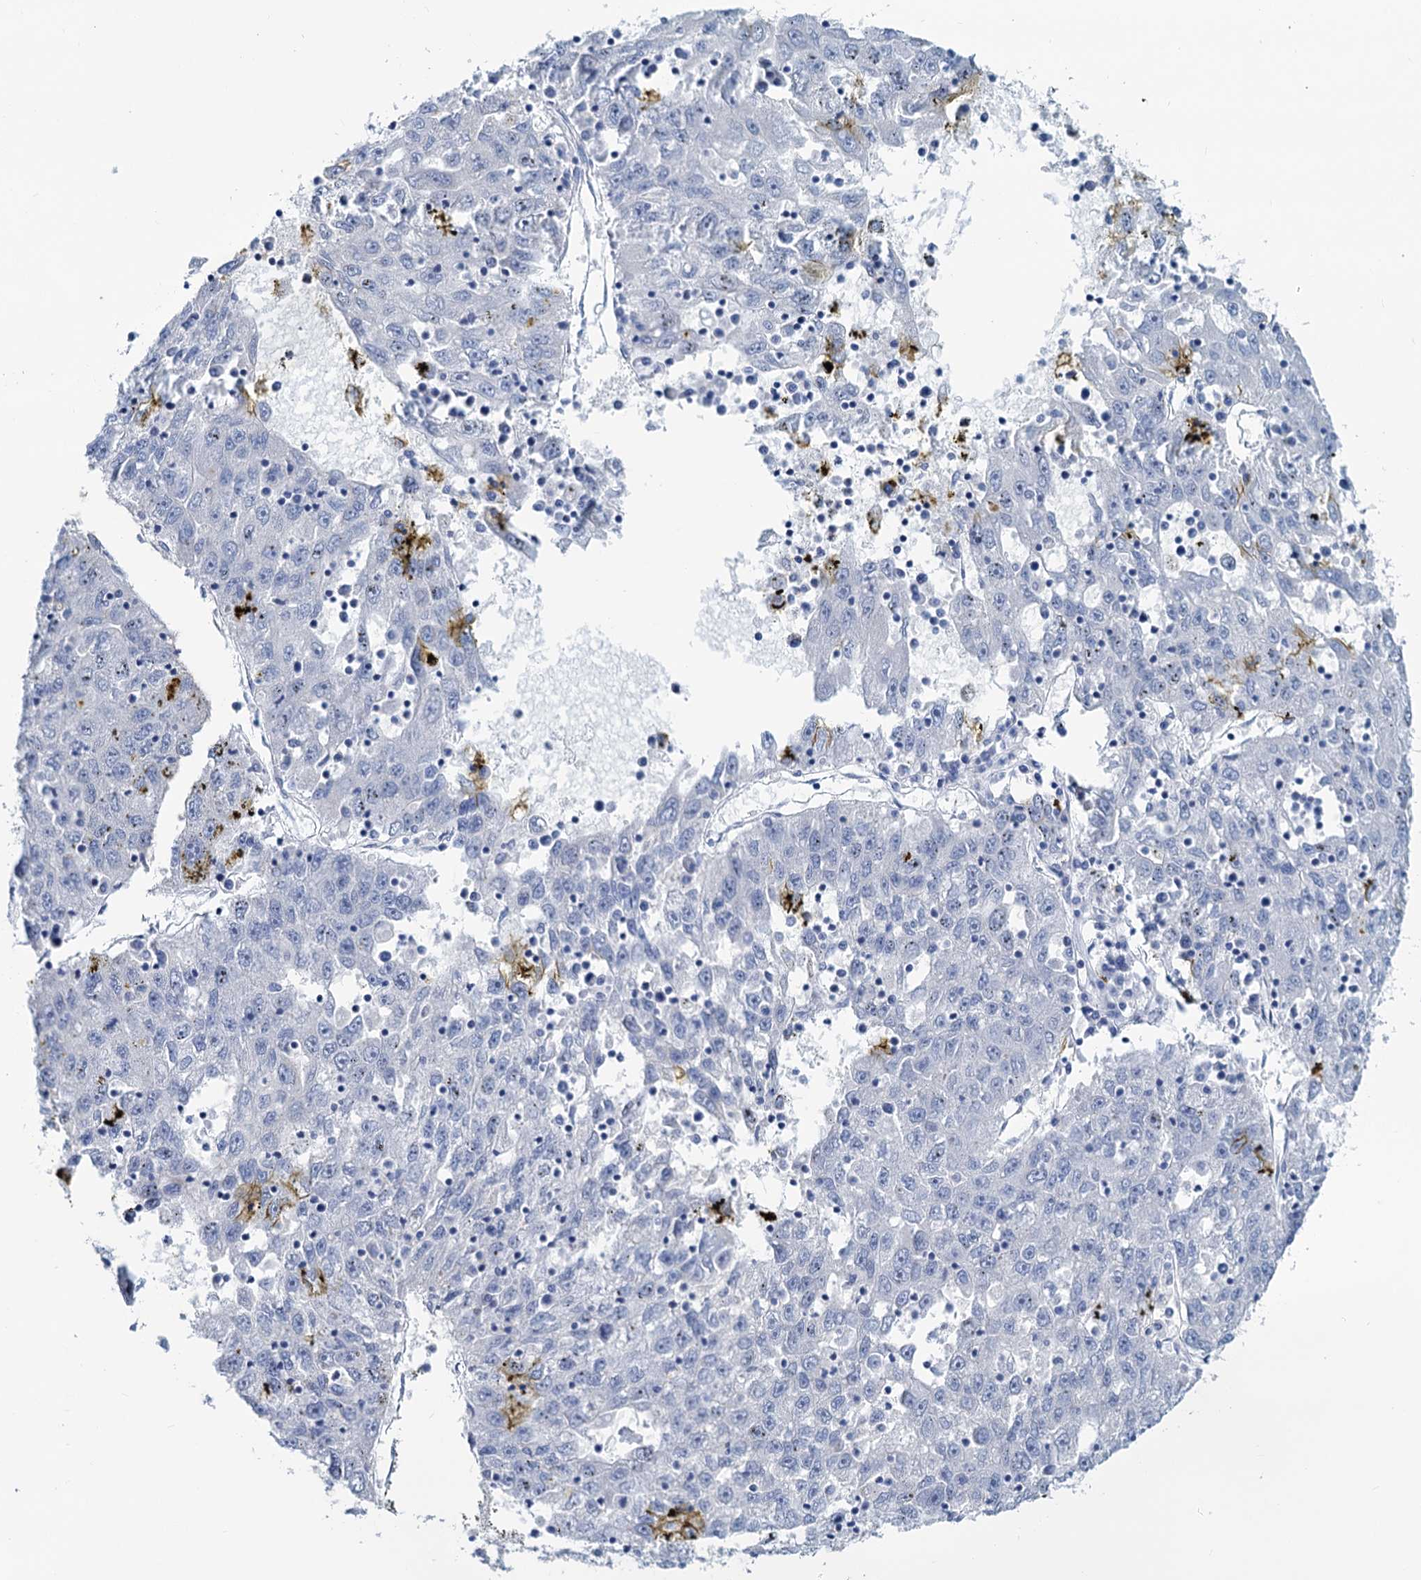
{"staining": {"intensity": "negative", "quantity": "none", "location": "none"}, "tissue": "liver cancer", "cell_type": "Tumor cells", "image_type": "cancer", "snomed": [{"axis": "morphology", "description": "Carcinoma, Hepatocellular, NOS"}, {"axis": "topography", "description": "Liver"}], "caption": "A micrograph of human liver cancer is negative for staining in tumor cells.", "gene": "SLC1A3", "patient": {"sex": "male", "age": 49}}